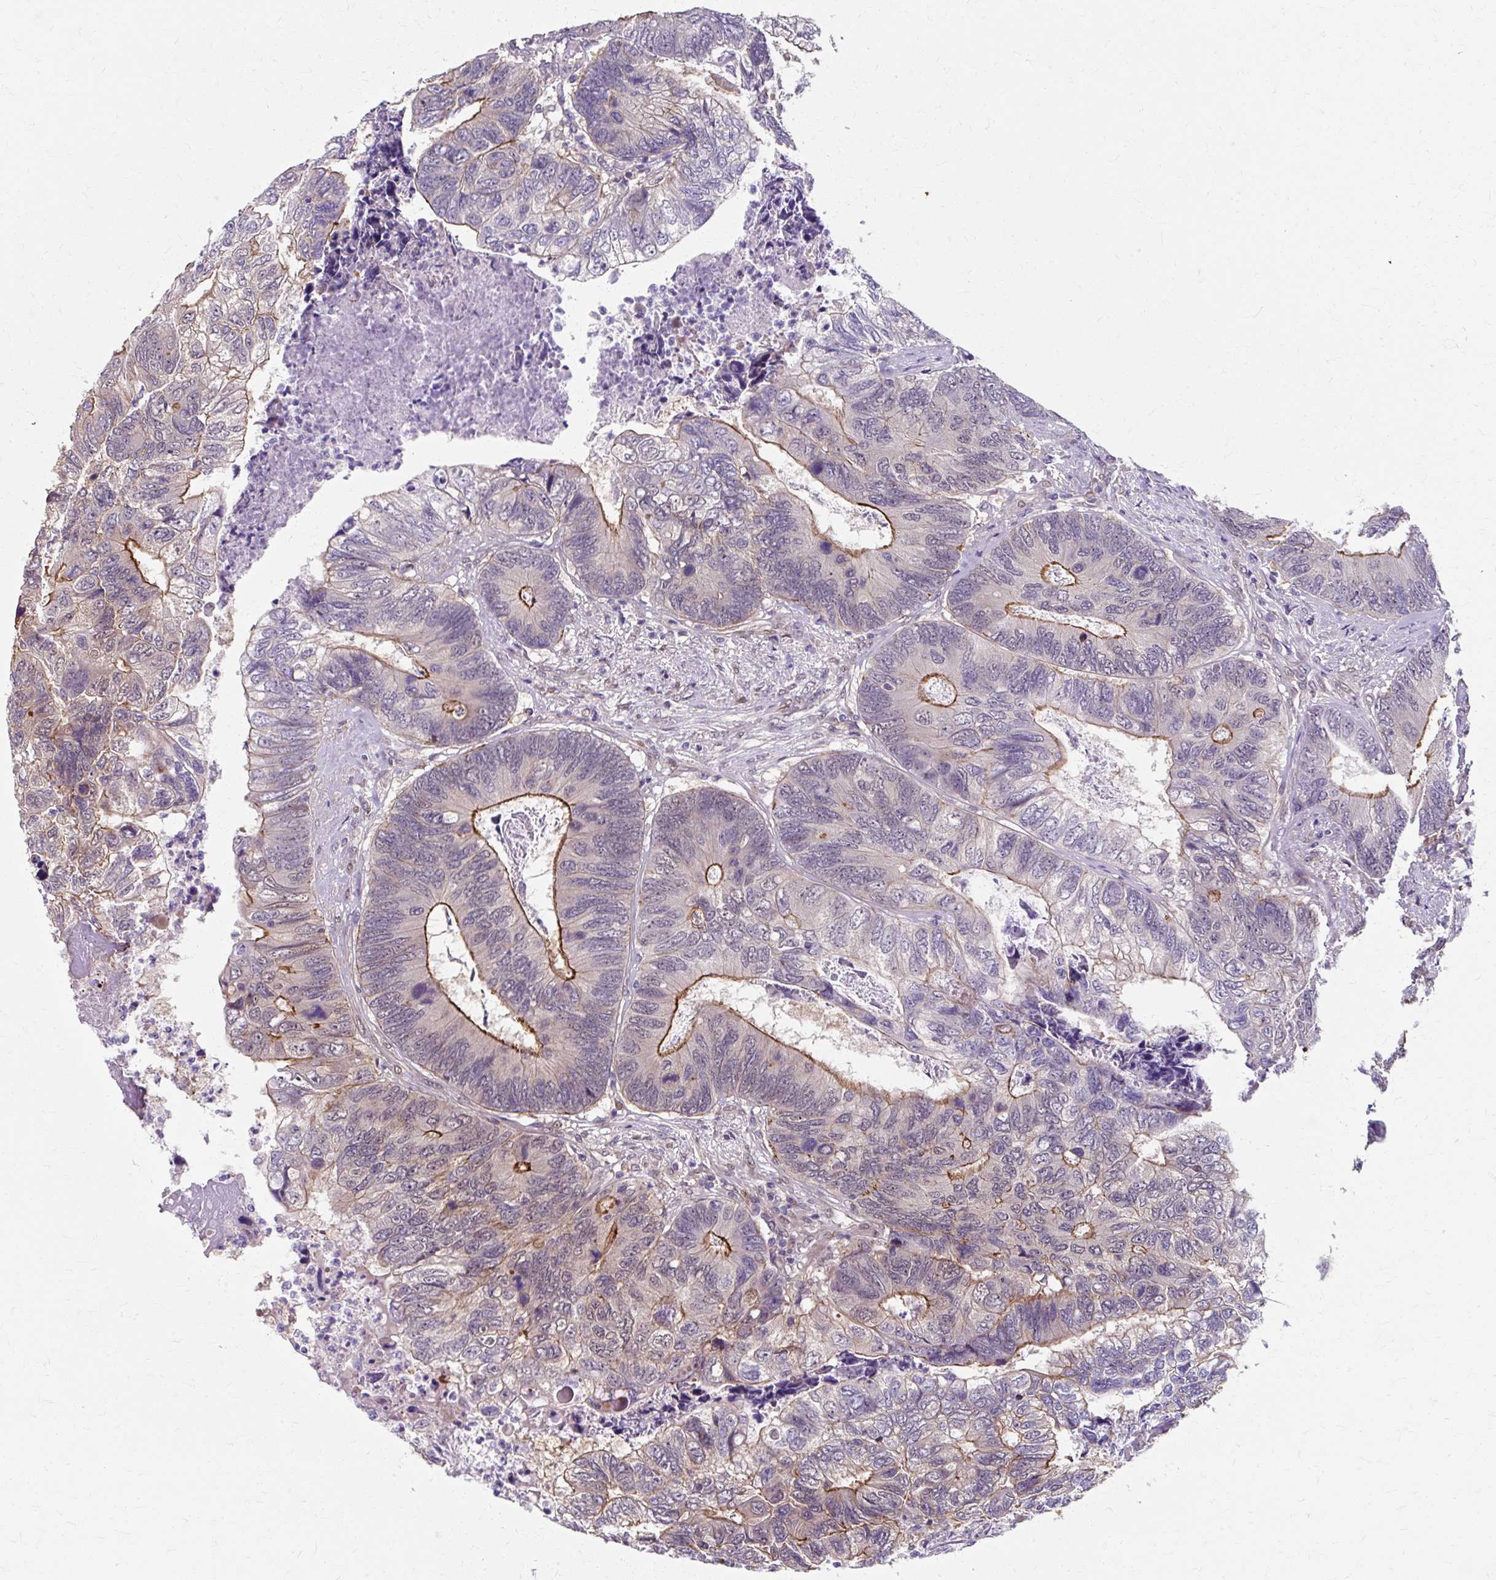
{"staining": {"intensity": "moderate", "quantity": "<25%", "location": "cytoplasmic/membranous"}, "tissue": "colorectal cancer", "cell_type": "Tumor cells", "image_type": "cancer", "snomed": [{"axis": "morphology", "description": "Adenocarcinoma, NOS"}, {"axis": "topography", "description": "Colon"}], "caption": "Colorectal cancer stained with a protein marker displays moderate staining in tumor cells.", "gene": "ZNF555", "patient": {"sex": "female", "age": 67}}